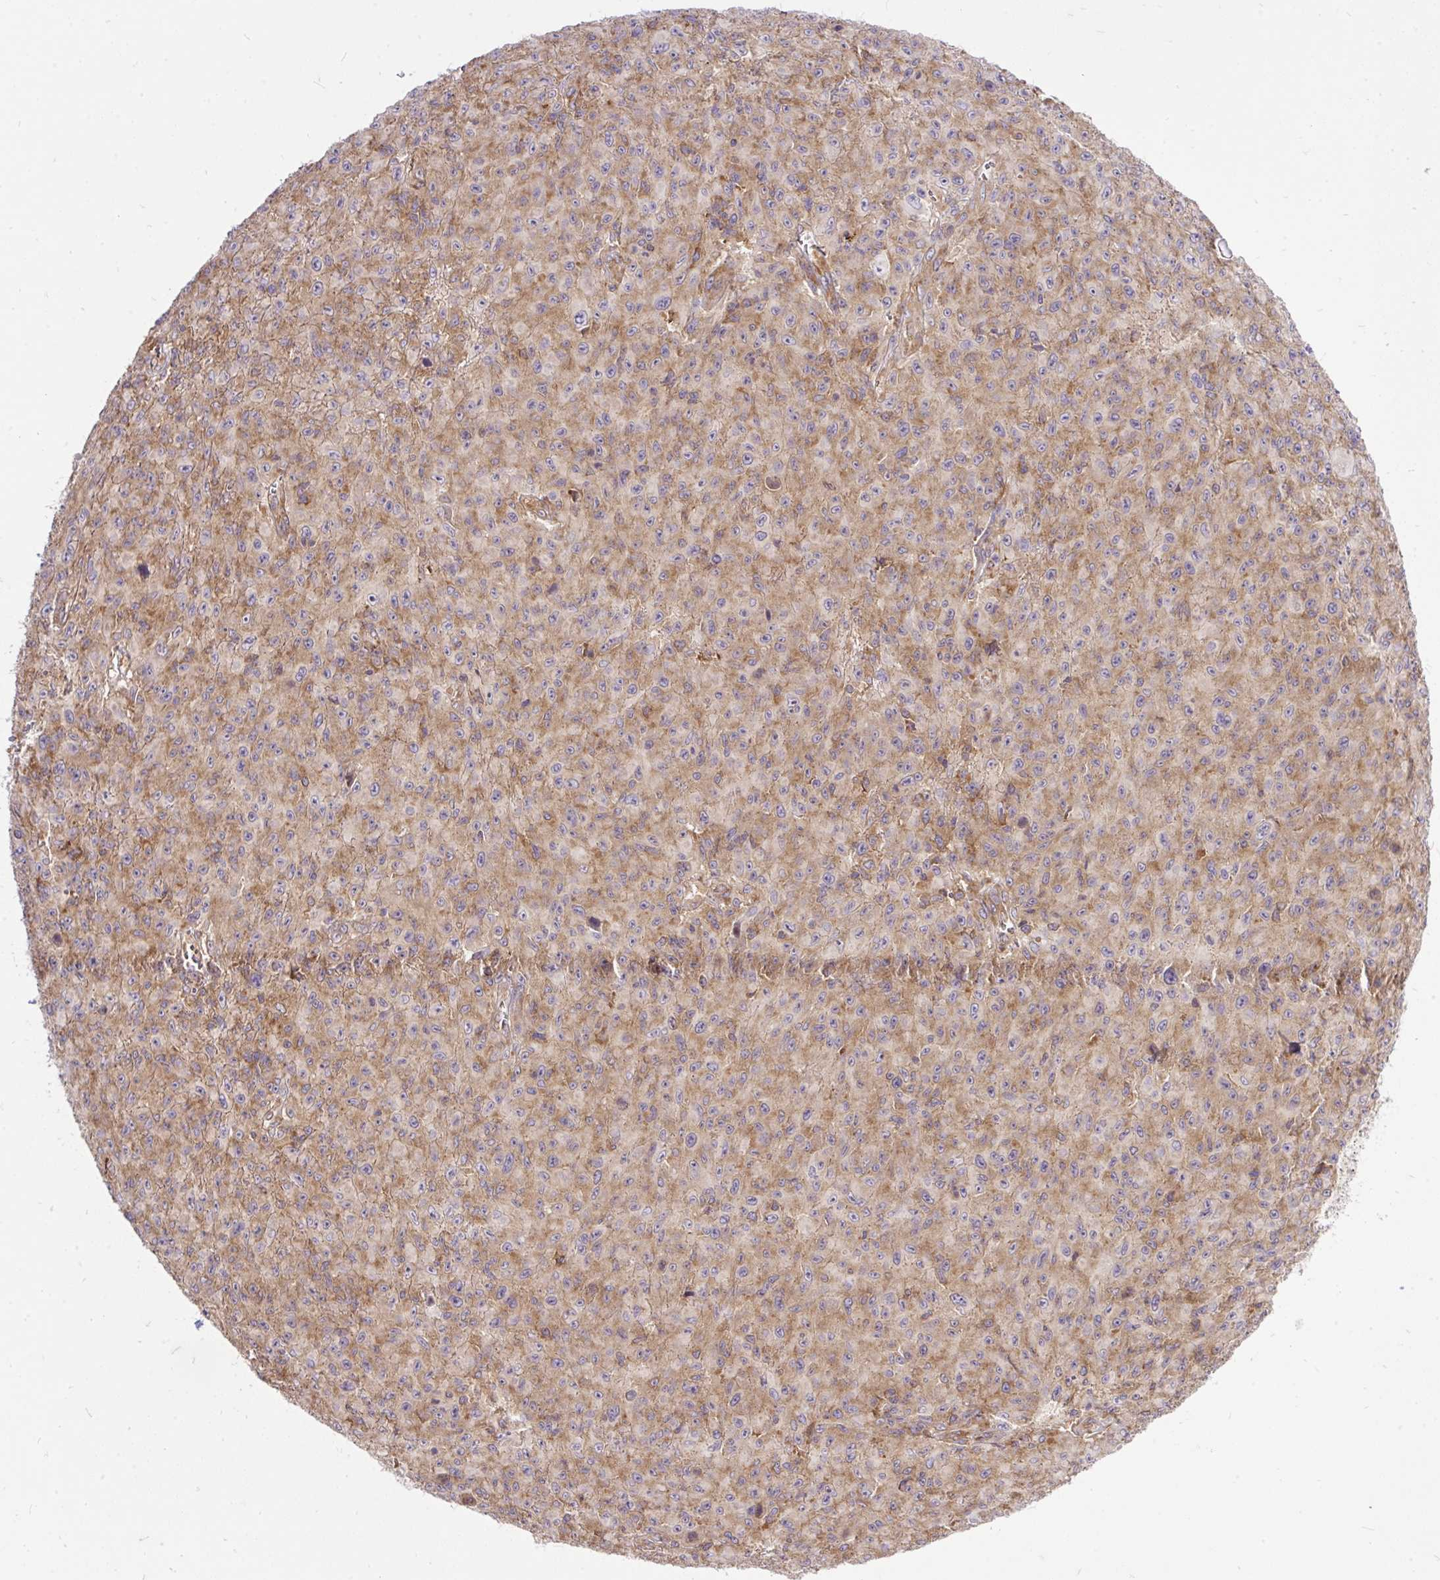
{"staining": {"intensity": "negative", "quantity": "none", "location": "none"}, "tissue": "melanoma", "cell_type": "Tumor cells", "image_type": "cancer", "snomed": [{"axis": "morphology", "description": "Malignant melanoma, NOS"}, {"axis": "topography", "description": "Skin"}], "caption": "Protein analysis of melanoma exhibits no significant staining in tumor cells.", "gene": "TRIM17", "patient": {"sex": "male", "age": 46}}